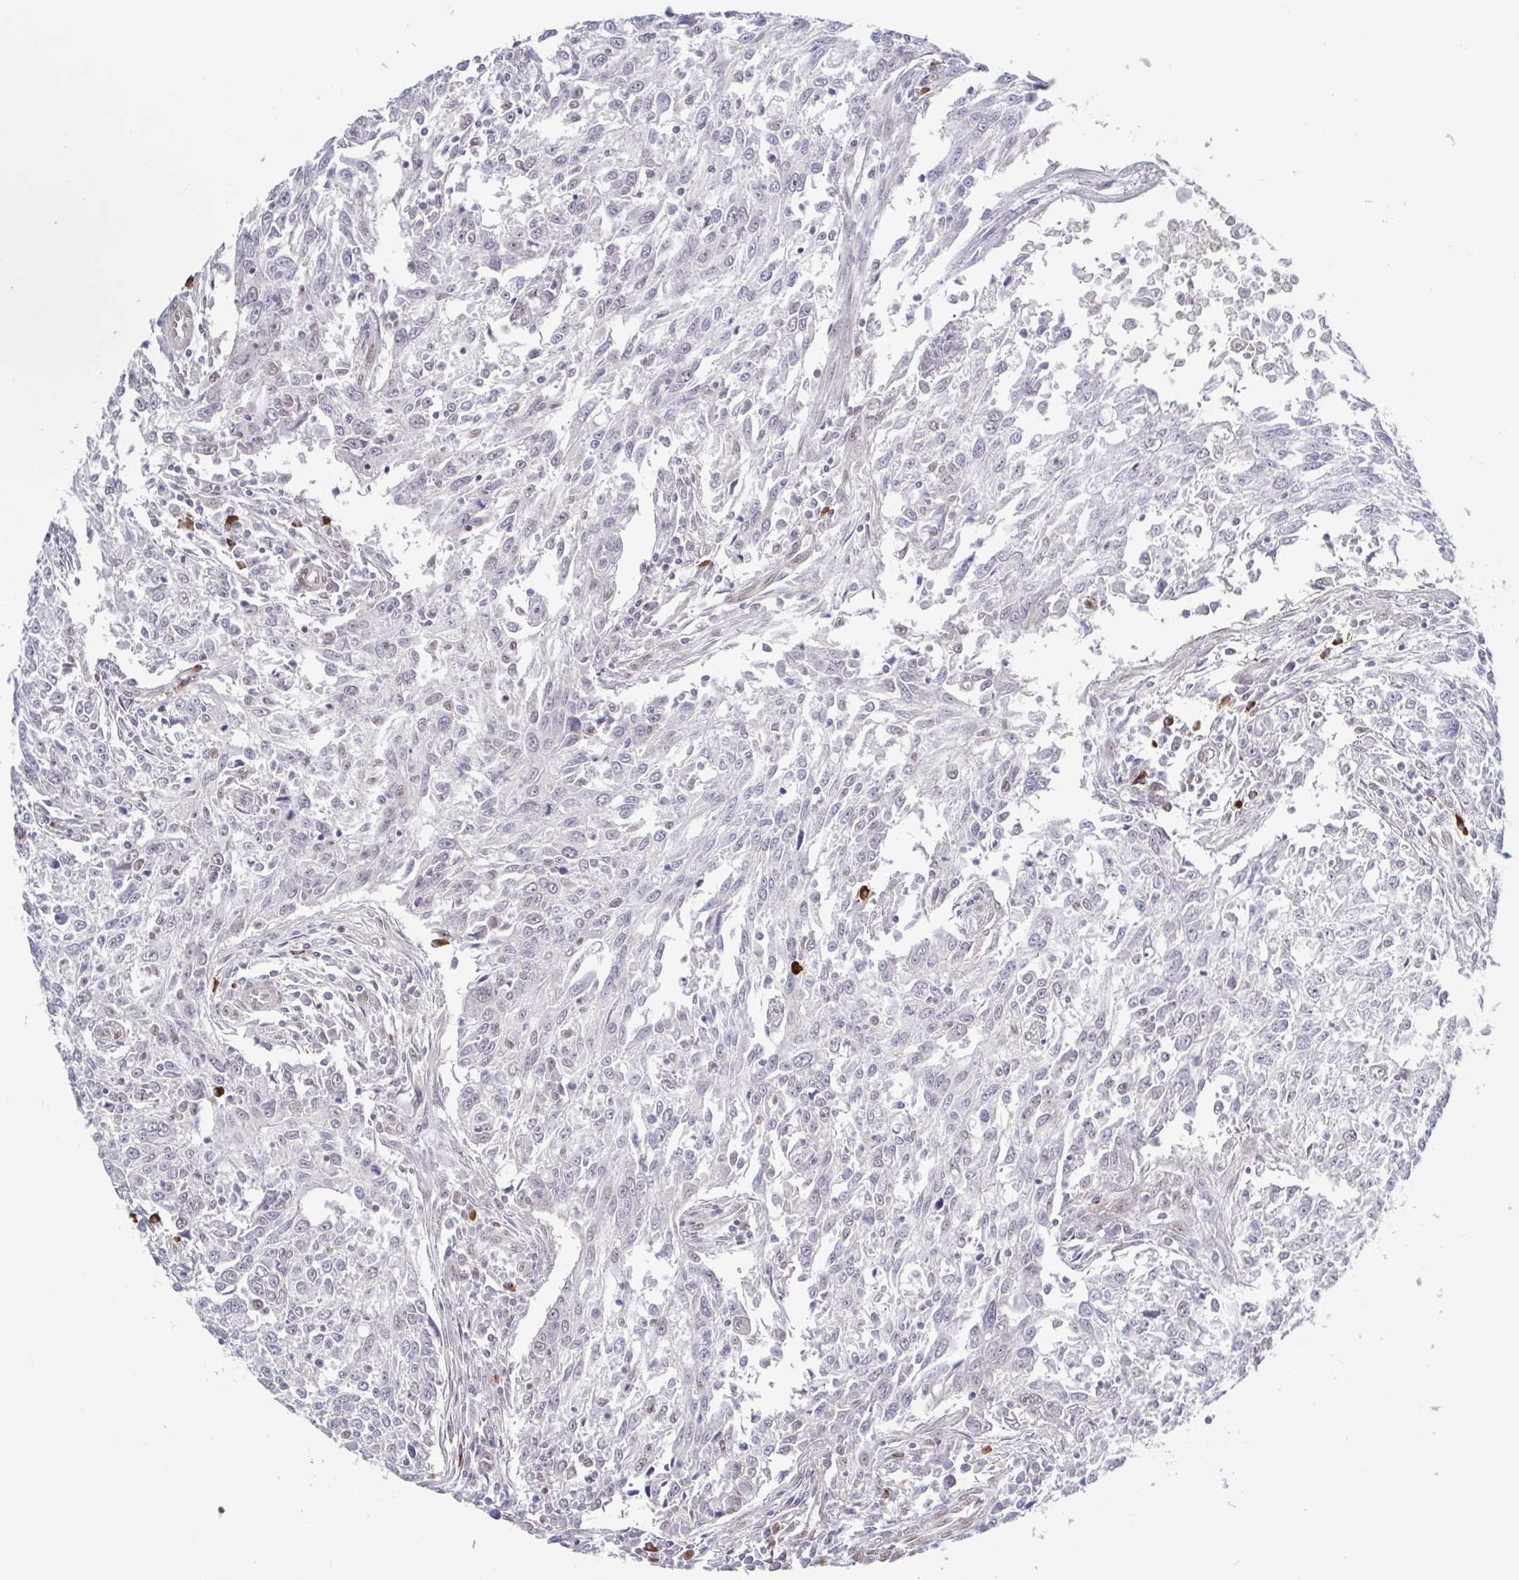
{"staining": {"intensity": "negative", "quantity": "none", "location": "none"}, "tissue": "breast cancer", "cell_type": "Tumor cells", "image_type": "cancer", "snomed": [{"axis": "morphology", "description": "Duct carcinoma"}, {"axis": "topography", "description": "Breast"}], "caption": "Breast cancer (intraductal carcinoma) was stained to show a protein in brown. There is no significant positivity in tumor cells.", "gene": "BCL7B", "patient": {"sex": "female", "age": 50}}